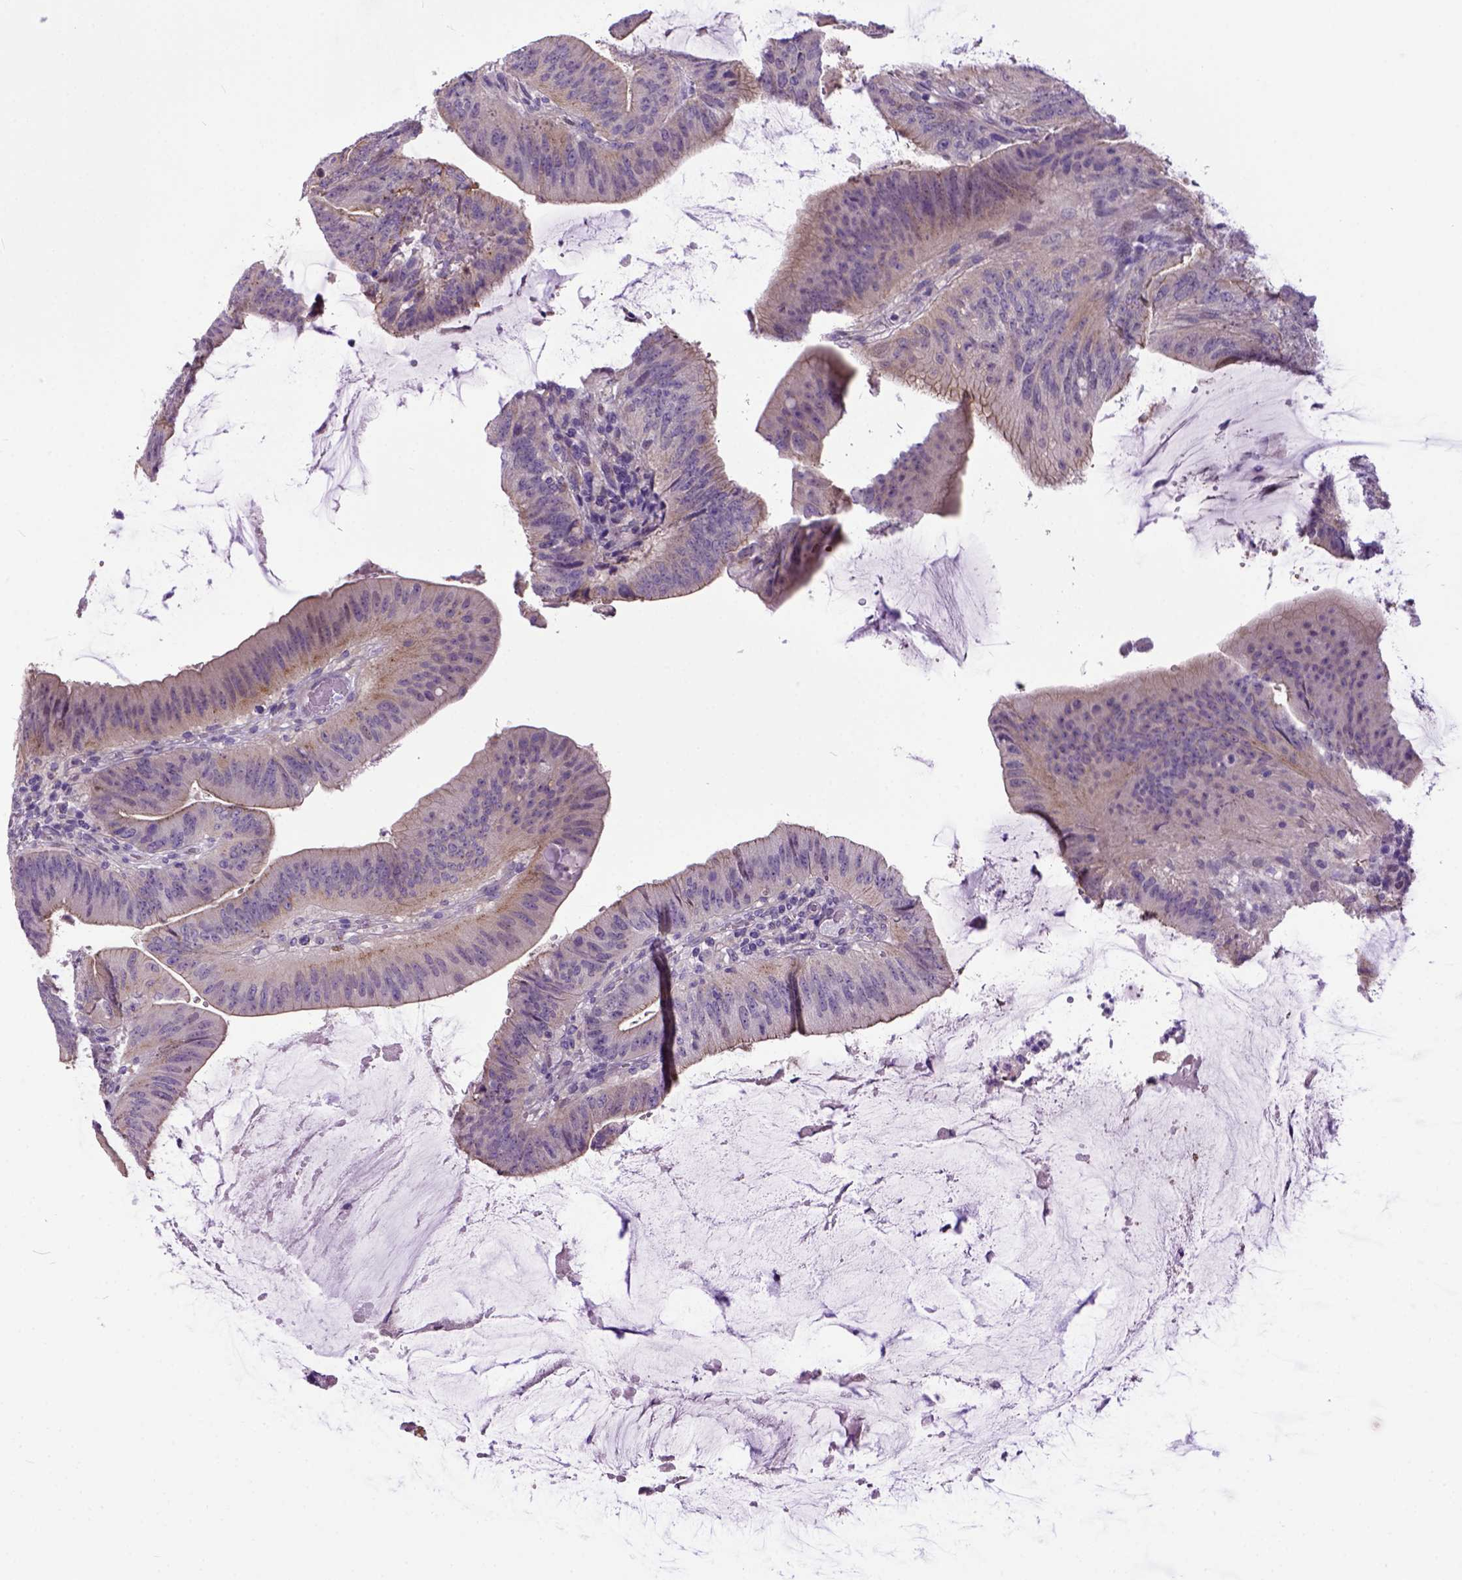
{"staining": {"intensity": "weak", "quantity": "25%-75%", "location": "cytoplasmic/membranous"}, "tissue": "colorectal cancer", "cell_type": "Tumor cells", "image_type": "cancer", "snomed": [{"axis": "morphology", "description": "Adenocarcinoma, NOS"}, {"axis": "topography", "description": "Colon"}], "caption": "The histopathology image displays staining of adenocarcinoma (colorectal), revealing weak cytoplasmic/membranous protein positivity (brown color) within tumor cells. The staining was performed using DAB to visualize the protein expression in brown, while the nuclei were stained in blue with hematoxylin (Magnification: 20x).", "gene": "NEK5", "patient": {"sex": "female", "age": 43}}